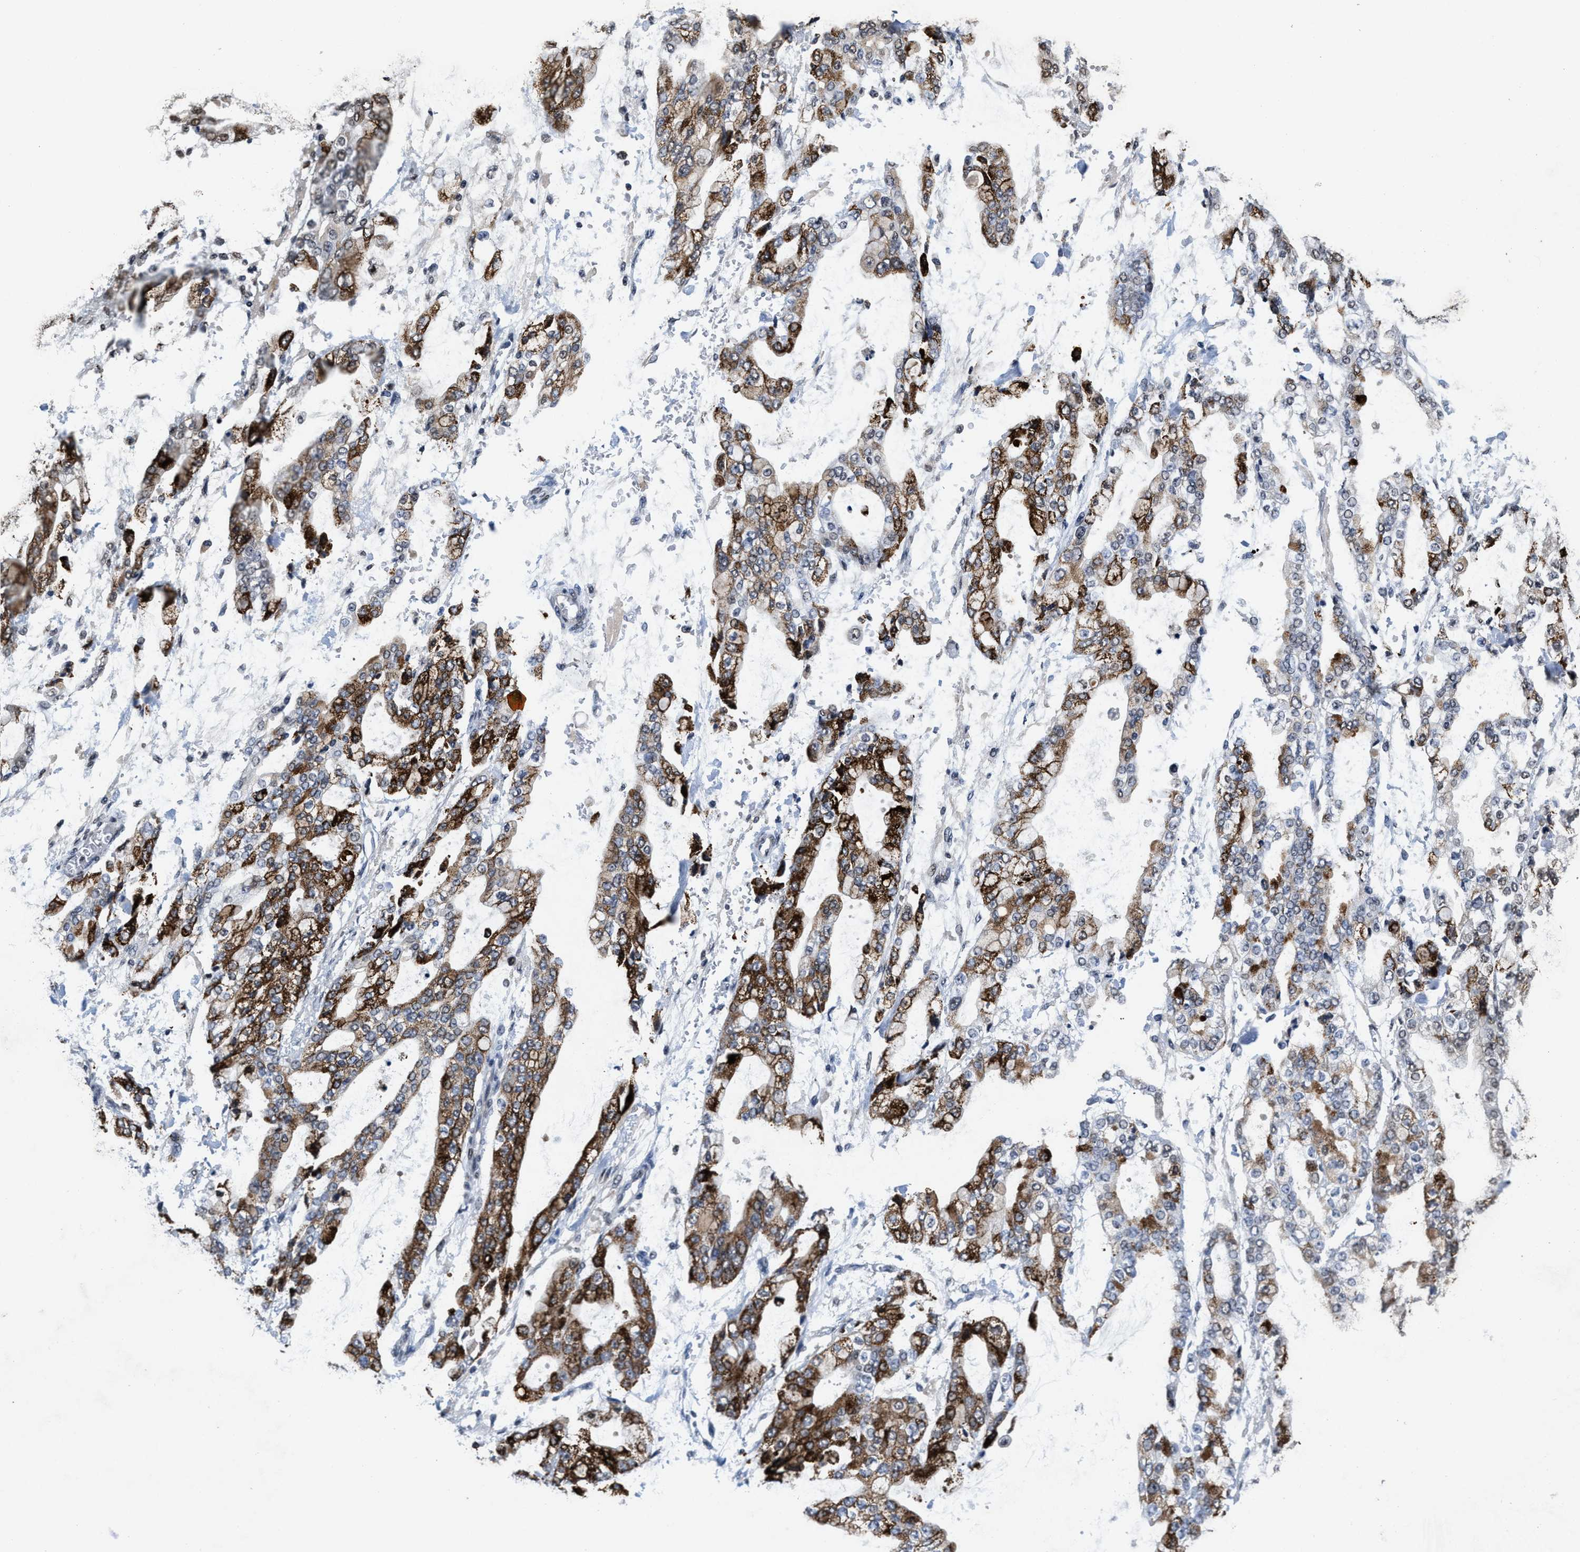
{"staining": {"intensity": "strong", "quantity": ">75%", "location": "cytoplasmic/membranous"}, "tissue": "stomach cancer", "cell_type": "Tumor cells", "image_type": "cancer", "snomed": [{"axis": "morphology", "description": "Normal tissue, NOS"}, {"axis": "morphology", "description": "Adenocarcinoma, NOS"}, {"axis": "topography", "description": "Stomach, upper"}, {"axis": "topography", "description": "Stomach"}], "caption": "A brown stain labels strong cytoplasmic/membranous staining of a protein in stomach cancer tumor cells.", "gene": "SUPT16H", "patient": {"sex": "male", "age": 76}}